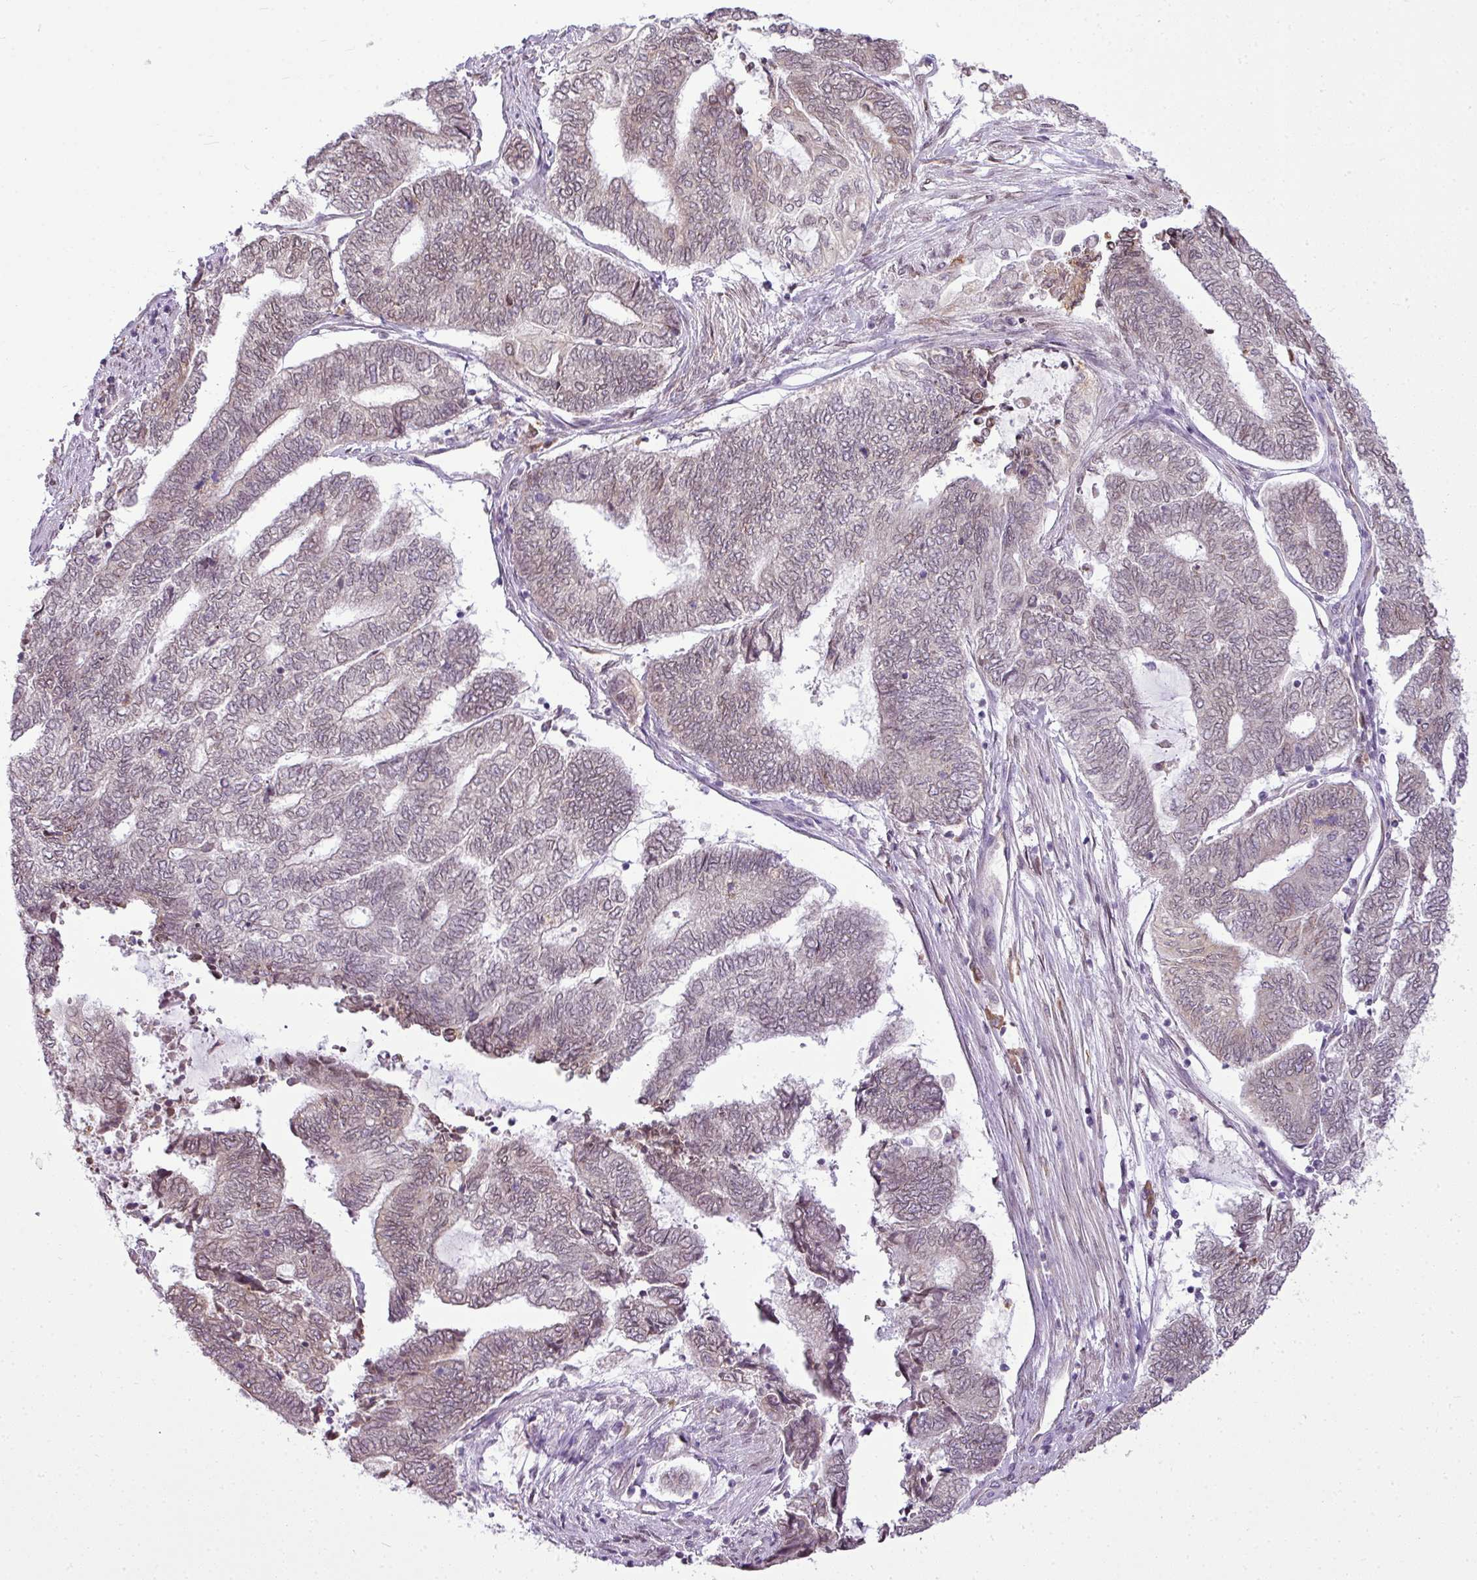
{"staining": {"intensity": "weak", "quantity": "25%-75%", "location": "nuclear"}, "tissue": "endometrial cancer", "cell_type": "Tumor cells", "image_type": "cancer", "snomed": [{"axis": "morphology", "description": "Adenocarcinoma, NOS"}, {"axis": "topography", "description": "Uterus"}, {"axis": "topography", "description": "Endometrium"}], "caption": "Immunohistochemistry (IHC) staining of adenocarcinoma (endometrial), which displays low levels of weak nuclear positivity in about 25%-75% of tumor cells indicating weak nuclear protein staining. The staining was performed using DAB (3,3'-diaminobenzidine) (brown) for protein detection and nuclei were counterstained in hematoxylin (blue).", "gene": "COX18", "patient": {"sex": "female", "age": 70}}